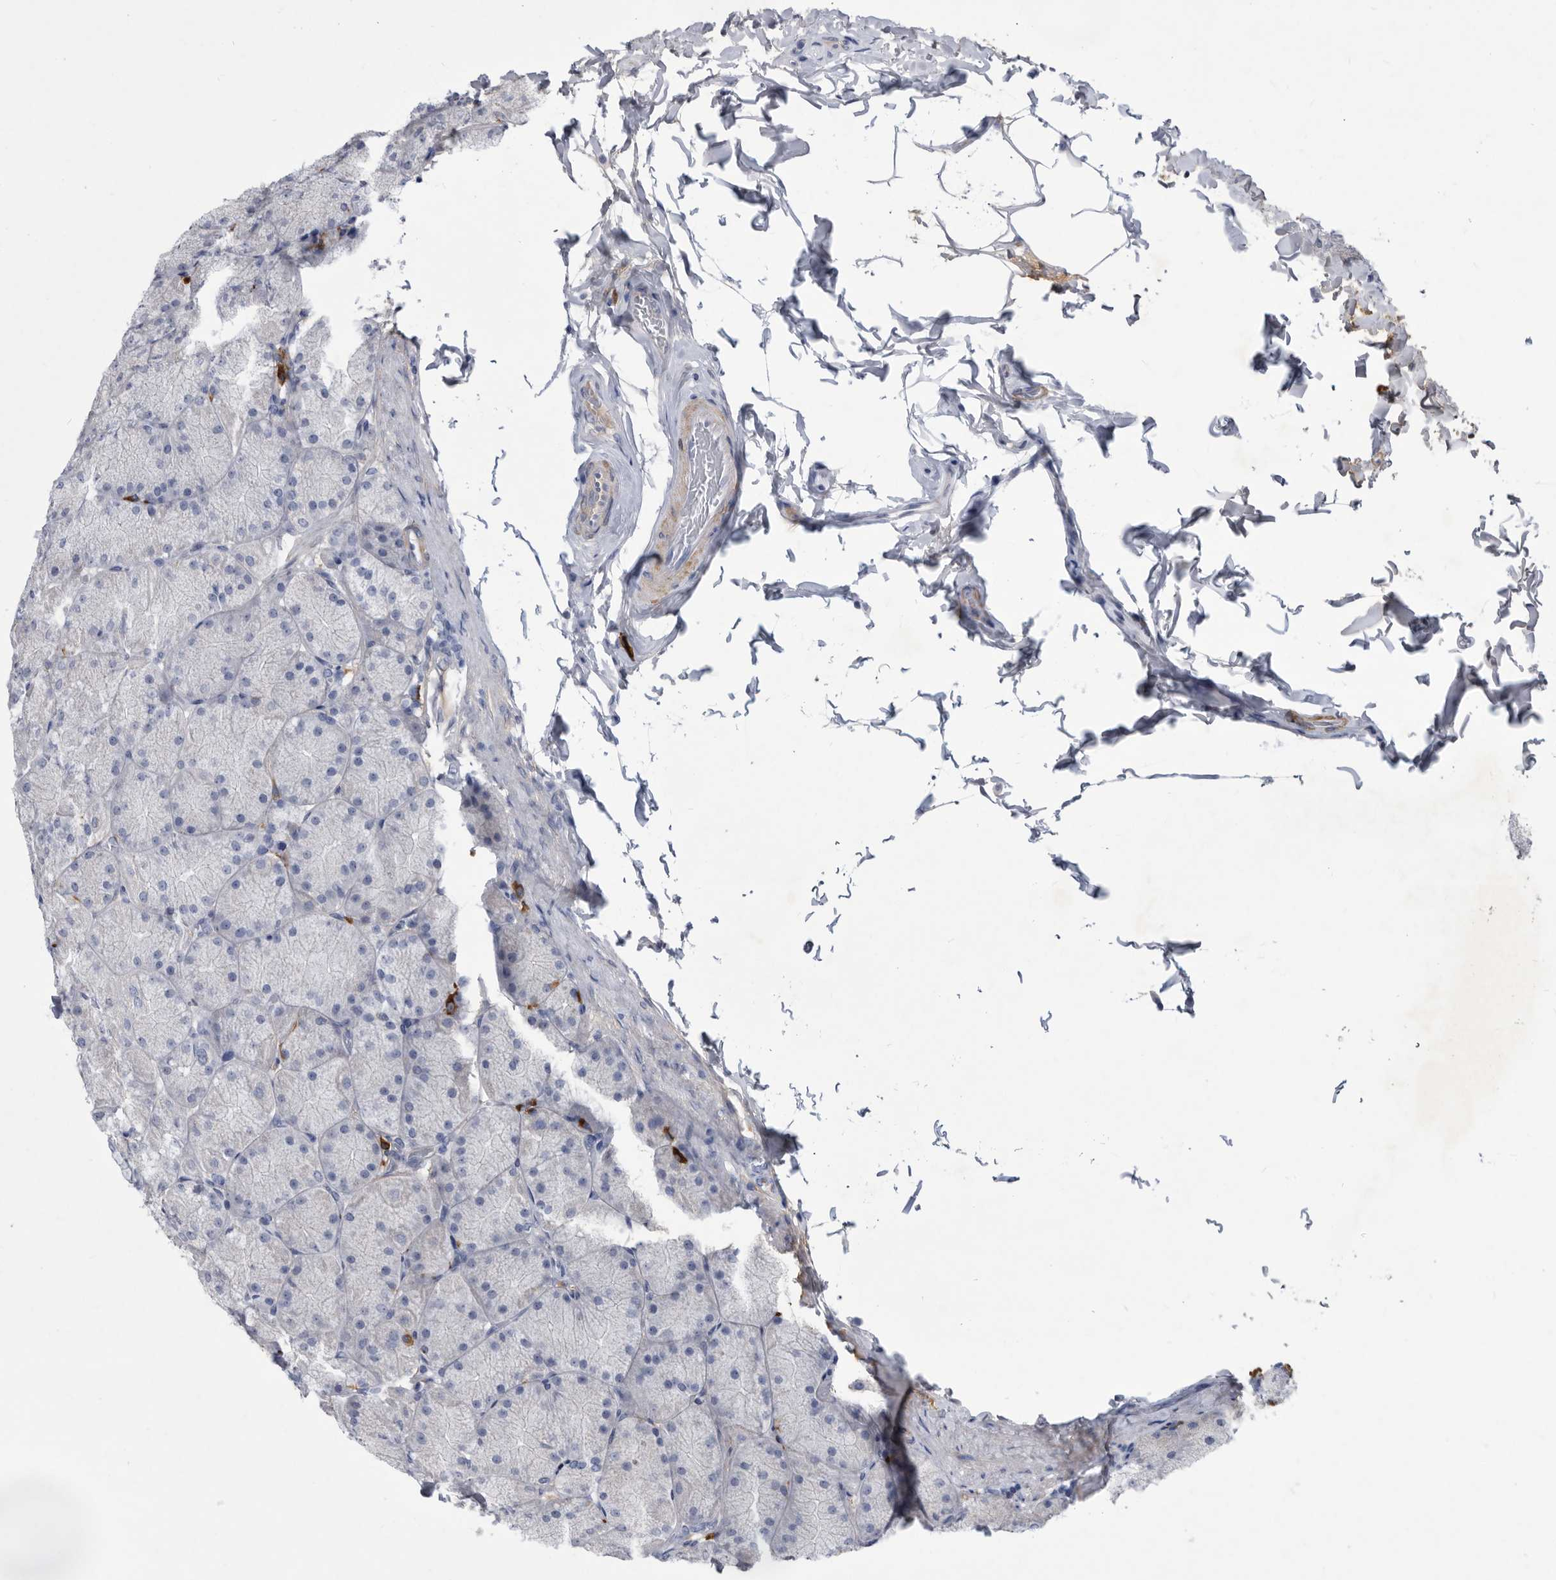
{"staining": {"intensity": "negative", "quantity": "none", "location": "none"}, "tissue": "stomach", "cell_type": "Glandular cells", "image_type": "normal", "snomed": [{"axis": "morphology", "description": "Normal tissue, NOS"}, {"axis": "topography", "description": "Stomach, upper"}], "caption": "A high-resolution micrograph shows immunohistochemistry staining of unremarkable stomach, which exhibits no significant staining in glandular cells. (DAB (3,3'-diaminobenzidine) IHC, high magnification).", "gene": "BTBD6", "patient": {"sex": "female", "age": 56}}